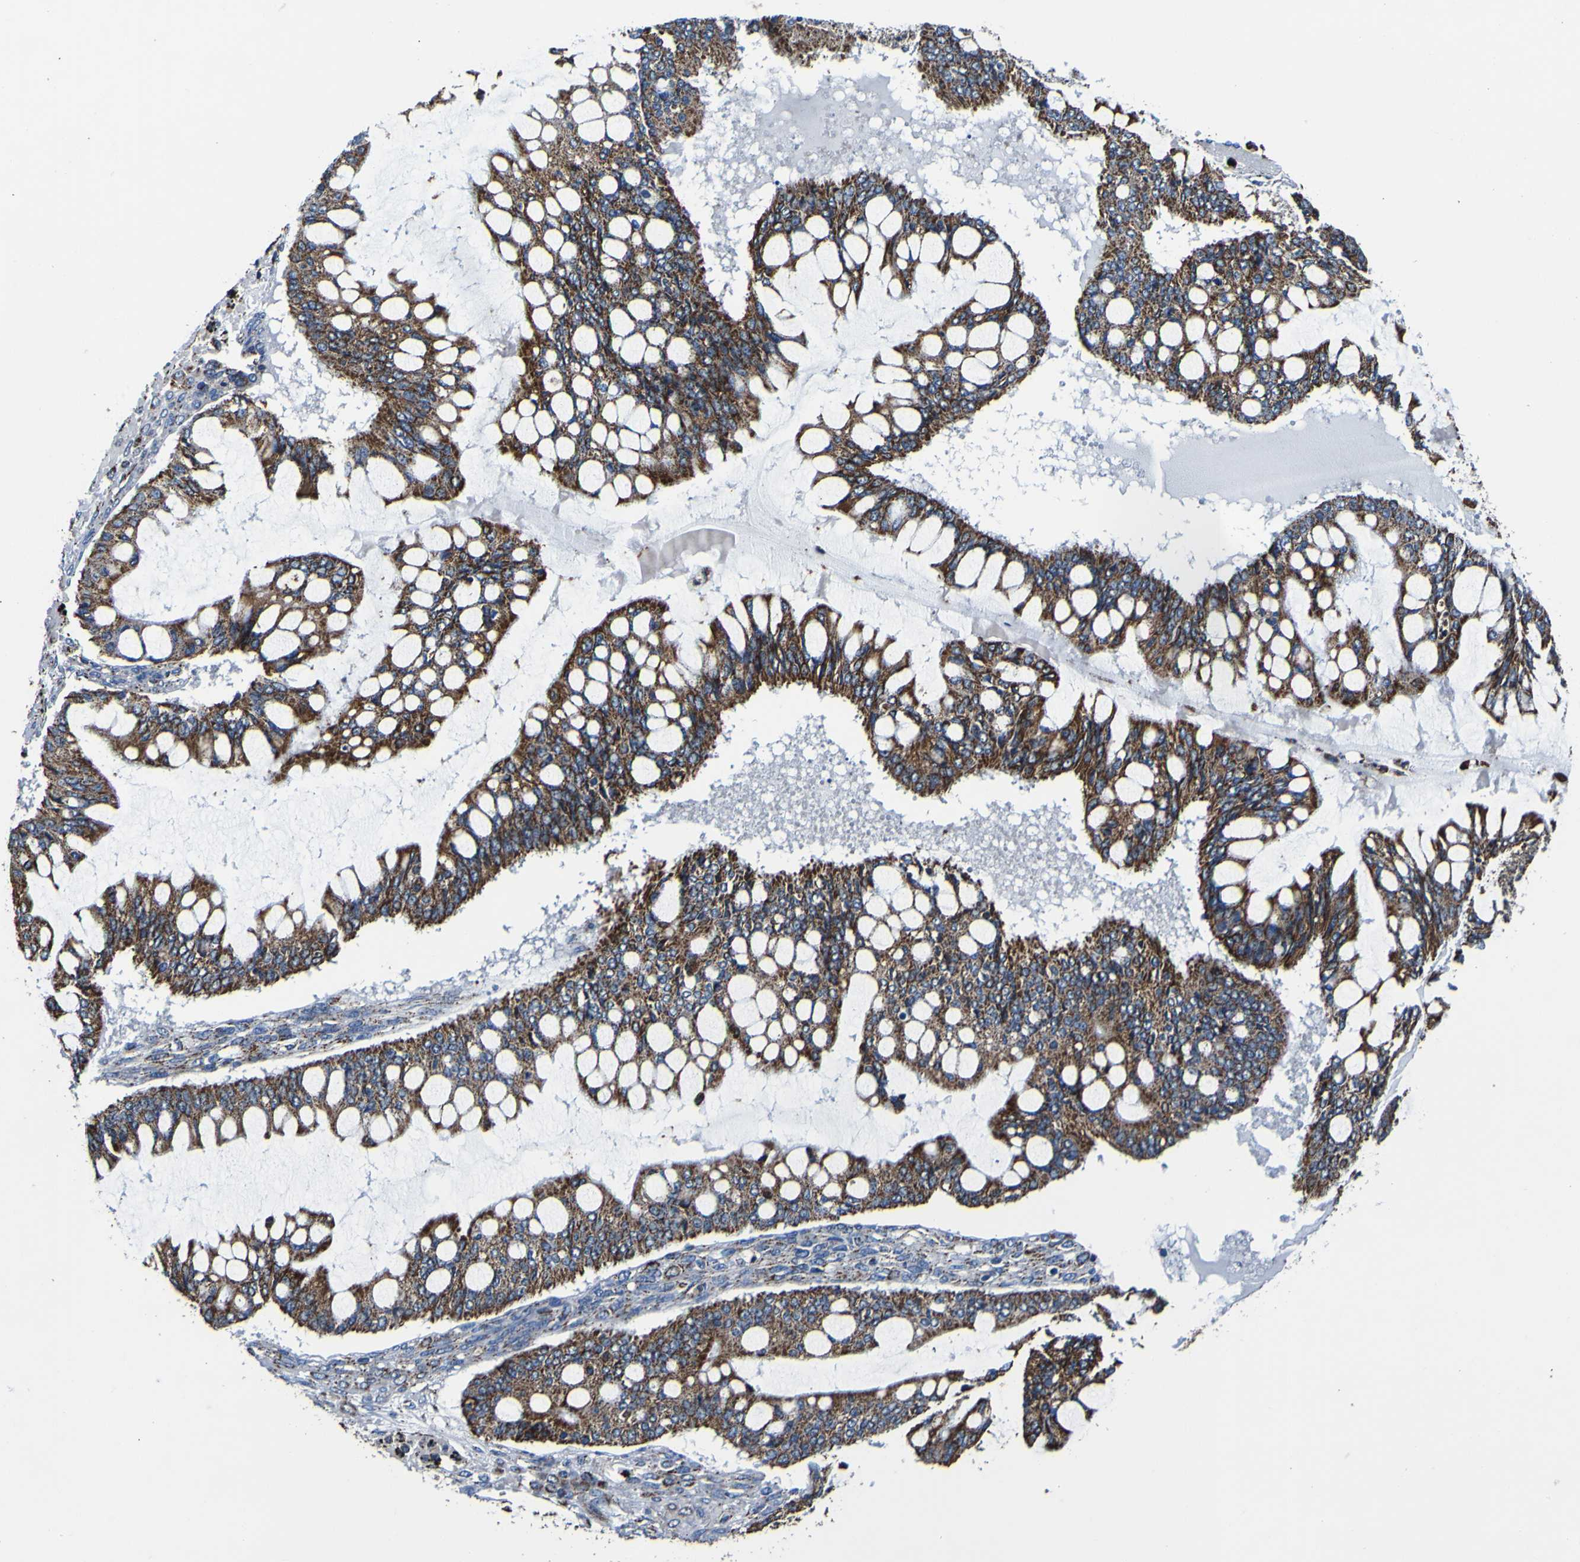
{"staining": {"intensity": "strong", "quantity": ">75%", "location": "cytoplasmic/membranous"}, "tissue": "ovarian cancer", "cell_type": "Tumor cells", "image_type": "cancer", "snomed": [{"axis": "morphology", "description": "Cystadenocarcinoma, mucinous, NOS"}, {"axis": "topography", "description": "Ovary"}], "caption": "Immunohistochemical staining of human ovarian cancer (mucinous cystadenocarcinoma) reveals high levels of strong cytoplasmic/membranous staining in approximately >75% of tumor cells.", "gene": "PTRH2", "patient": {"sex": "female", "age": 73}}